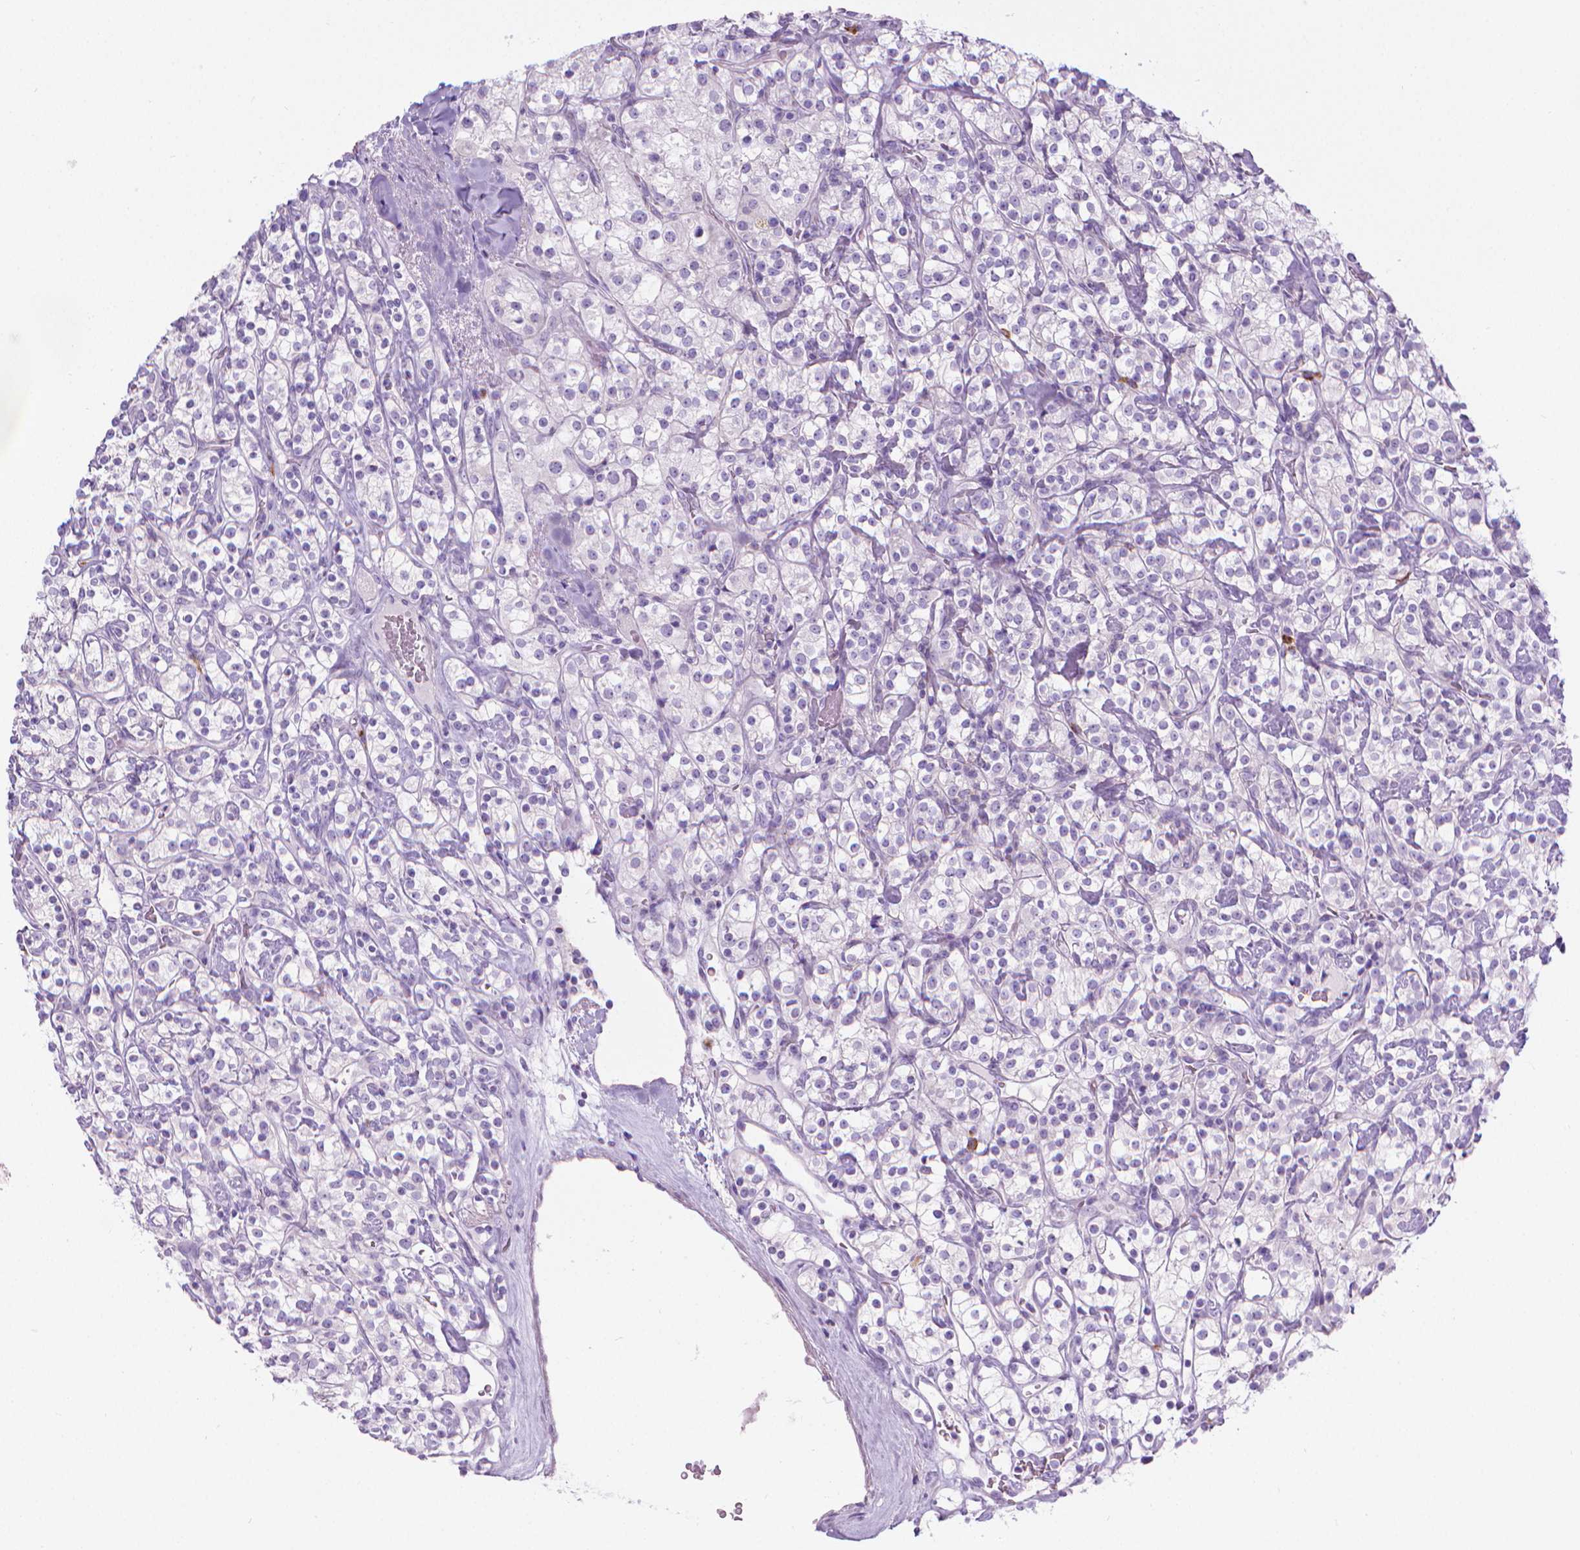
{"staining": {"intensity": "negative", "quantity": "none", "location": "none"}, "tissue": "renal cancer", "cell_type": "Tumor cells", "image_type": "cancer", "snomed": [{"axis": "morphology", "description": "Adenocarcinoma, NOS"}, {"axis": "topography", "description": "Kidney"}], "caption": "This is an immunohistochemistry (IHC) image of human adenocarcinoma (renal). There is no staining in tumor cells.", "gene": "SPAG6", "patient": {"sex": "male", "age": 77}}